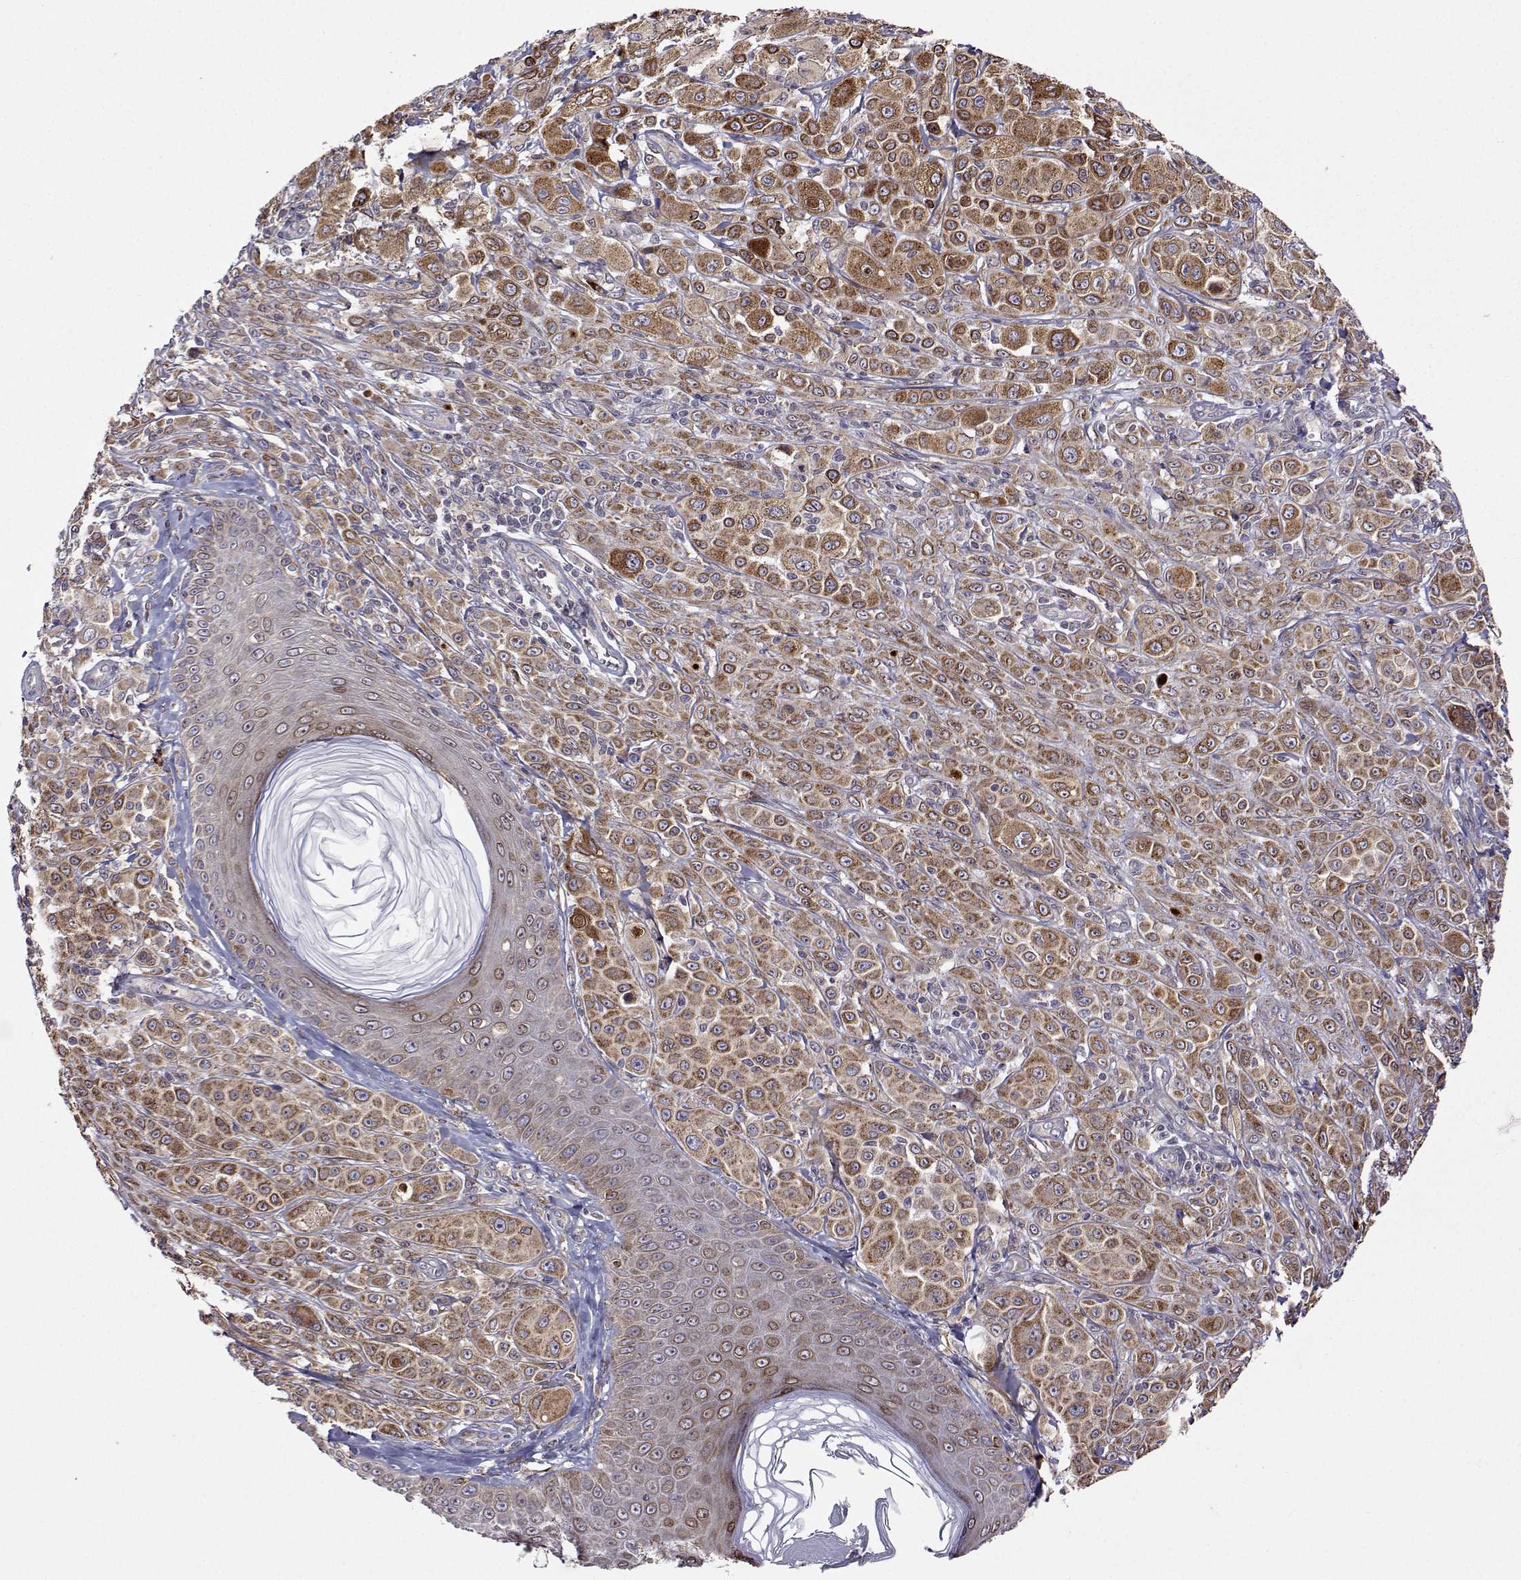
{"staining": {"intensity": "moderate", "quantity": ">75%", "location": "cytoplasmic/membranous"}, "tissue": "melanoma", "cell_type": "Tumor cells", "image_type": "cancer", "snomed": [{"axis": "morphology", "description": "Malignant melanoma, NOS"}, {"axis": "topography", "description": "Skin"}], "caption": "Human malignant melanoma stained for a protein (brown) displays moderate cytoplasmic/membranous positive expression in approximately >75% of tumor cells.", "gene": "PGRMC2", "patient": {"sex": "male", "age": 67}}